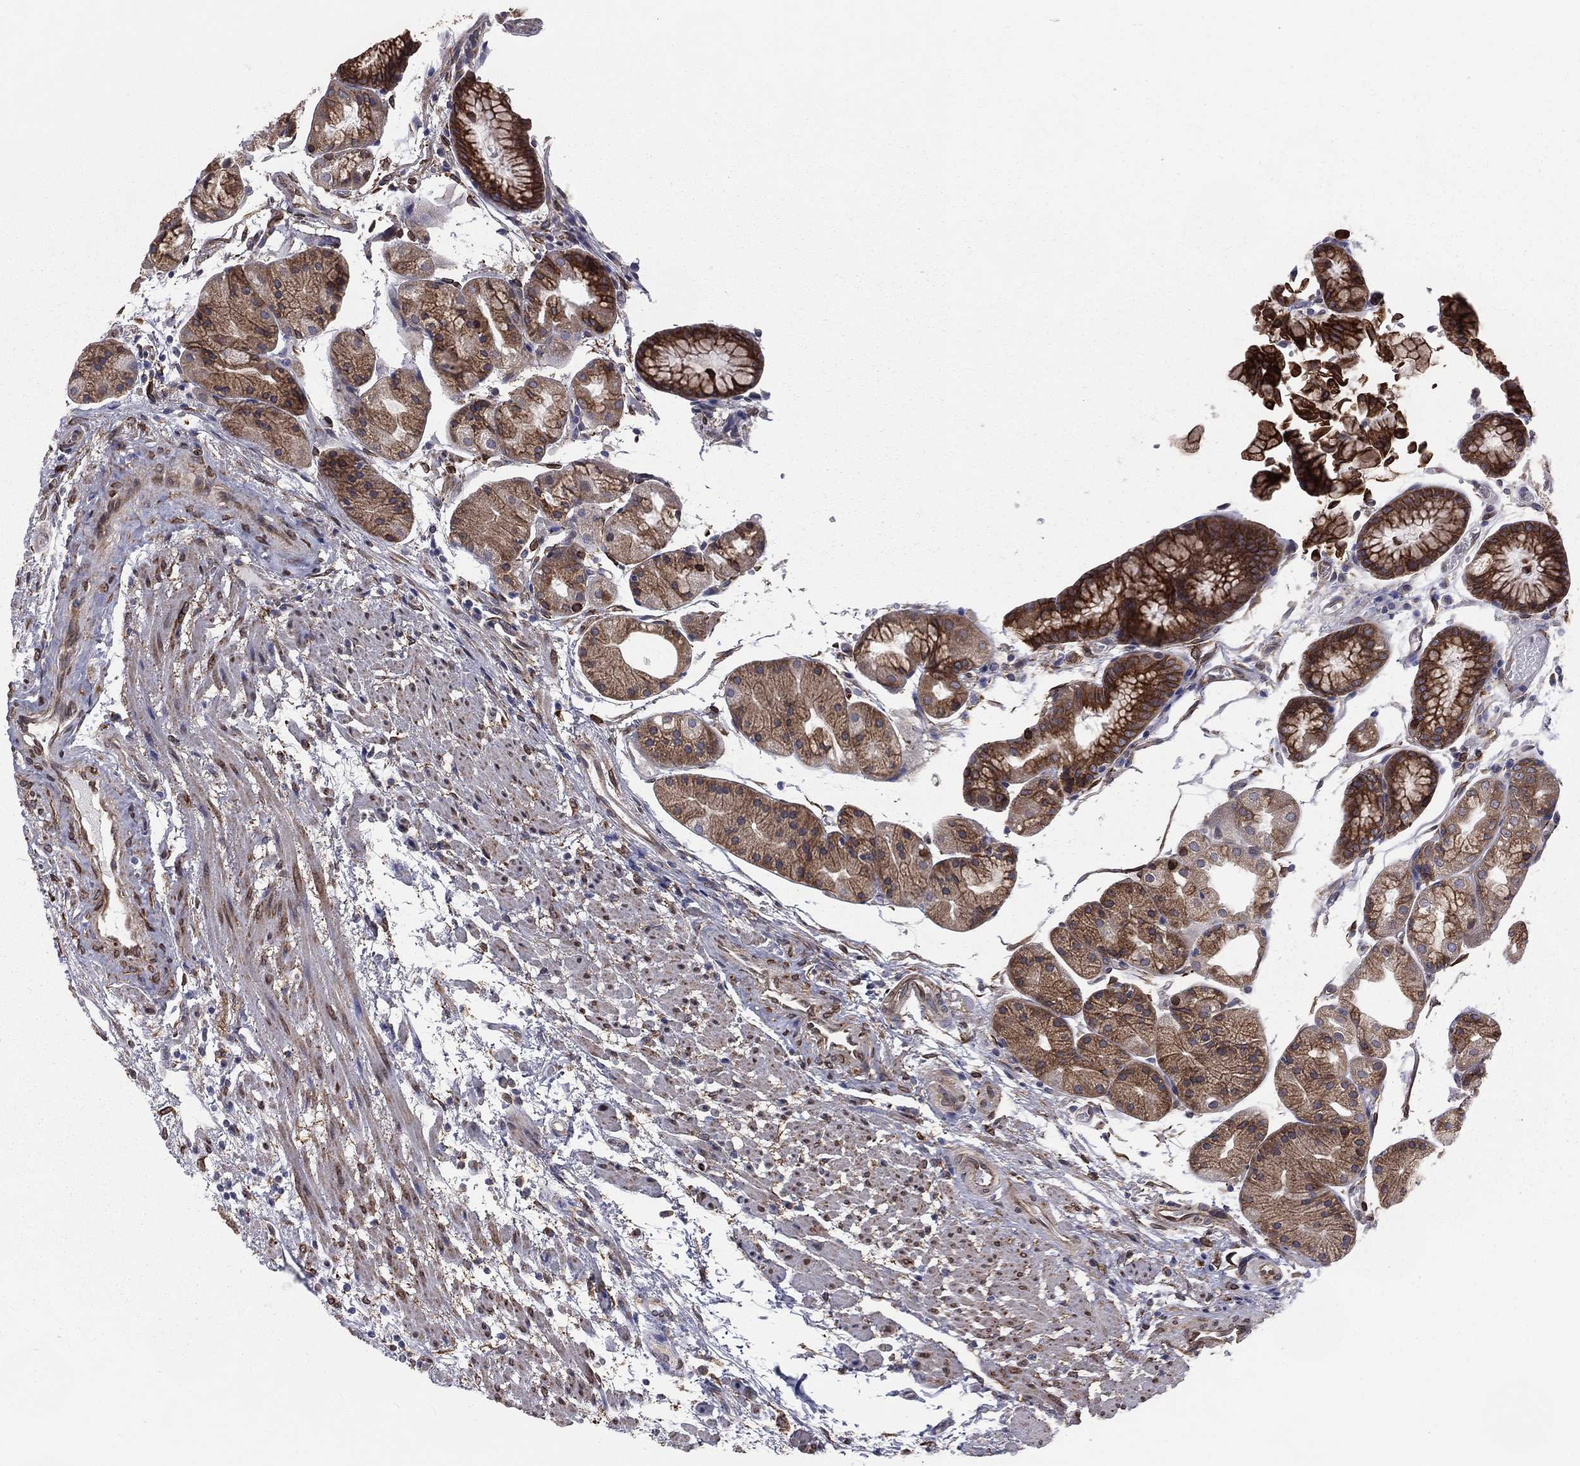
{"staining": {"intensity": "moderate", "quantity": "25%-75%", "location": "cytoplasmic/membranous"}, "tissue": "stomach", "cell_type": "Glandular cells", "image_type": "normal", "snomed": [{"axis": "morphology", "description": "Normal tissue, NOS"}, {"axis": "topography", "description": "Stomach, upper"}], "caption": "Protein expression analysis of normal stomach reveals moderate cytoplasmic/membranous staining in approximately 25%-75% of glandular cells.", "gene": "PGRMC1", "patient": {"sex": "male", "age": 72}}